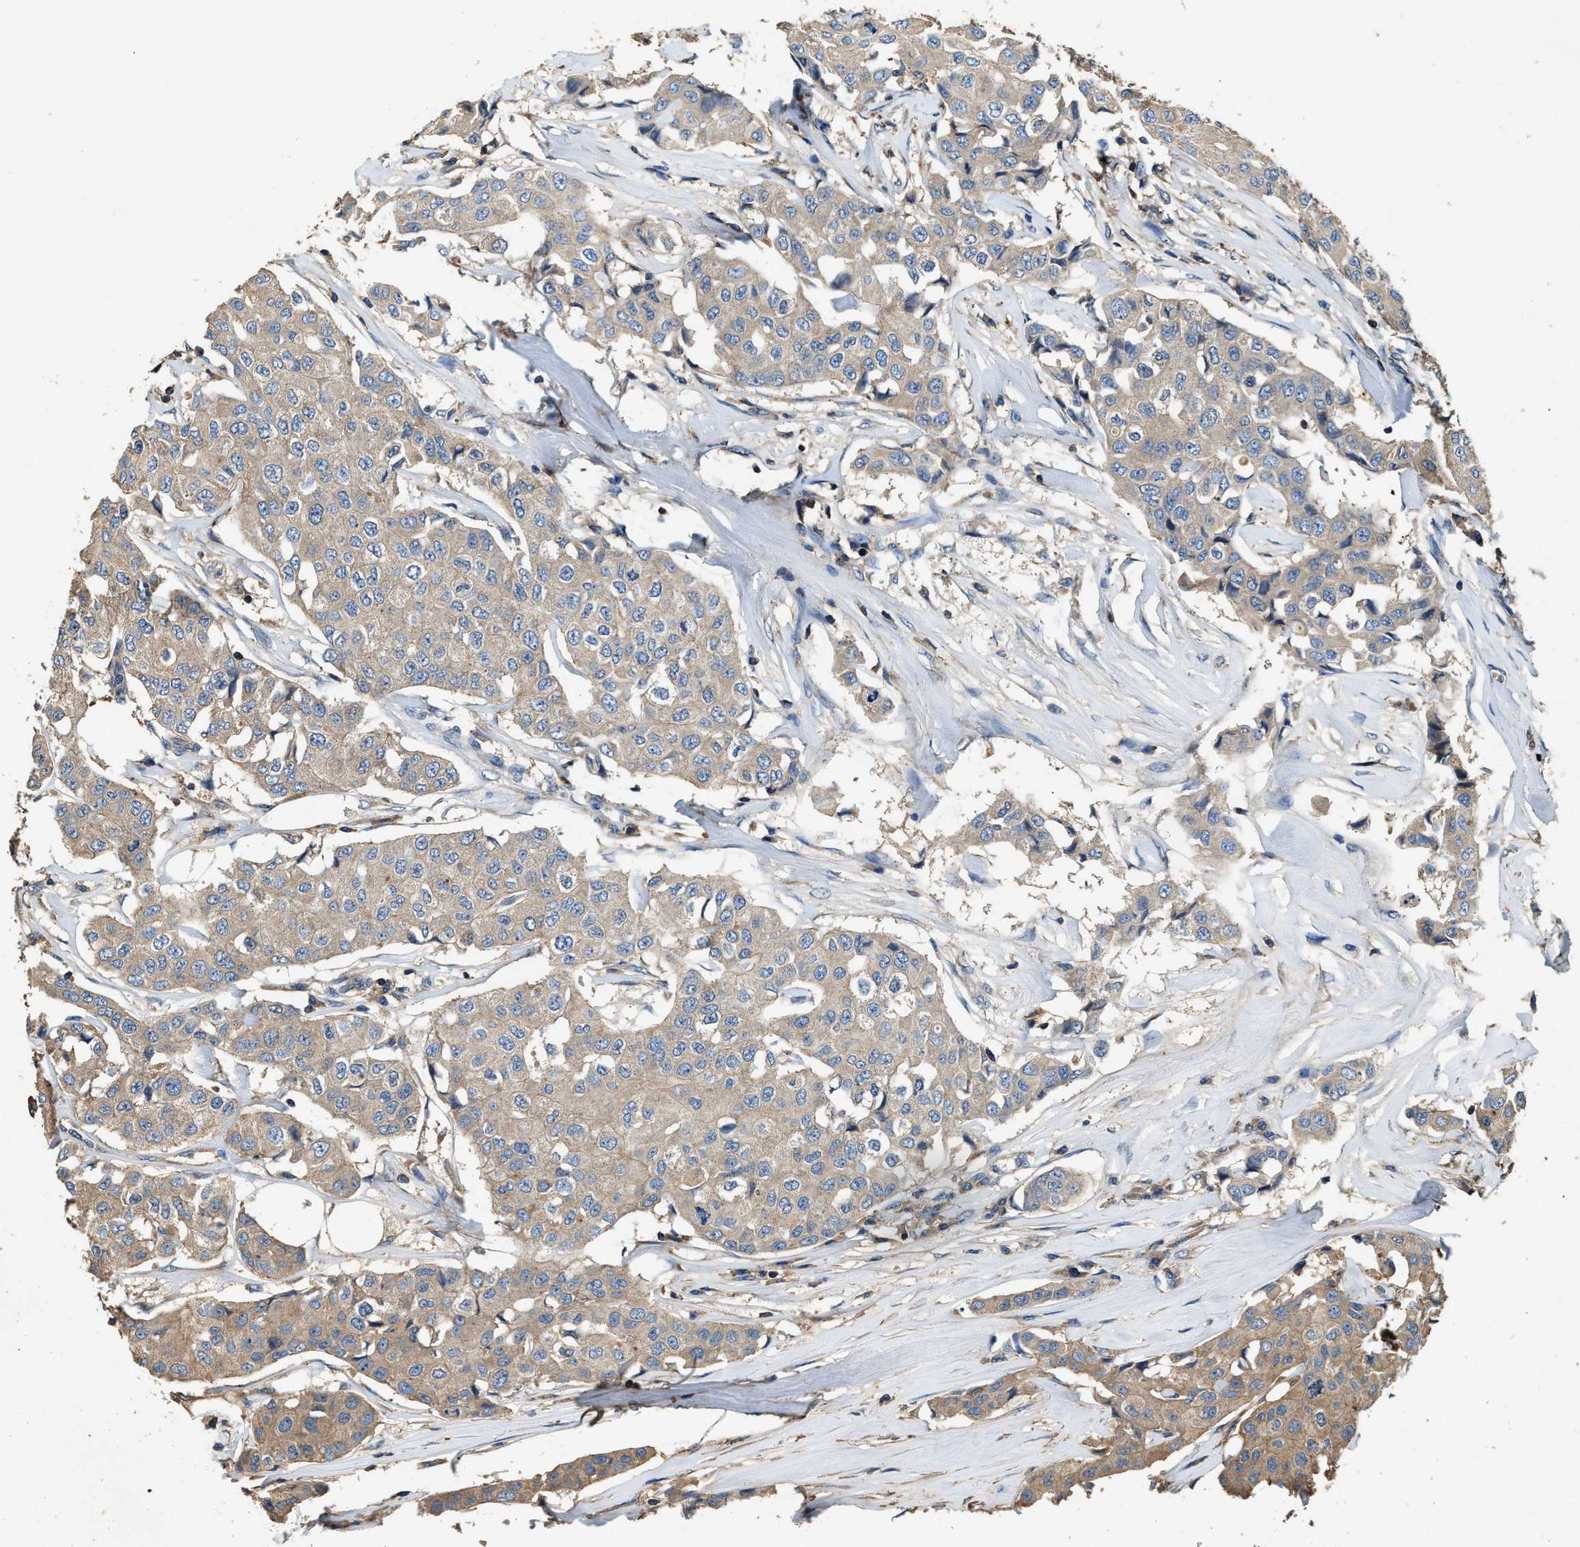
{"staining": {"intensity": "weak", "quantity": ">75%", "location": "cytoplasmic/membranous"}, "tissue": "breast cancer", "cell_type": "Tumor cells", "image_type": "cancer", "snomed": [{"axis": "morphology", "description": "Duct carcinoma"}, {"axis": "topography", "description": "Breast"}], "caption": "Tumor cells exhibit low levels of weak cytoplasmic/membranous staining in approximately >75% of cells in human breast cancer. The protein of interest is stained brown, and the nuclei are stained in blue (DAB IHC with brightfield microscopy, high magnification).", "gene": "BLOC1S1", "patient": {"sex": "female", "age": 80}}